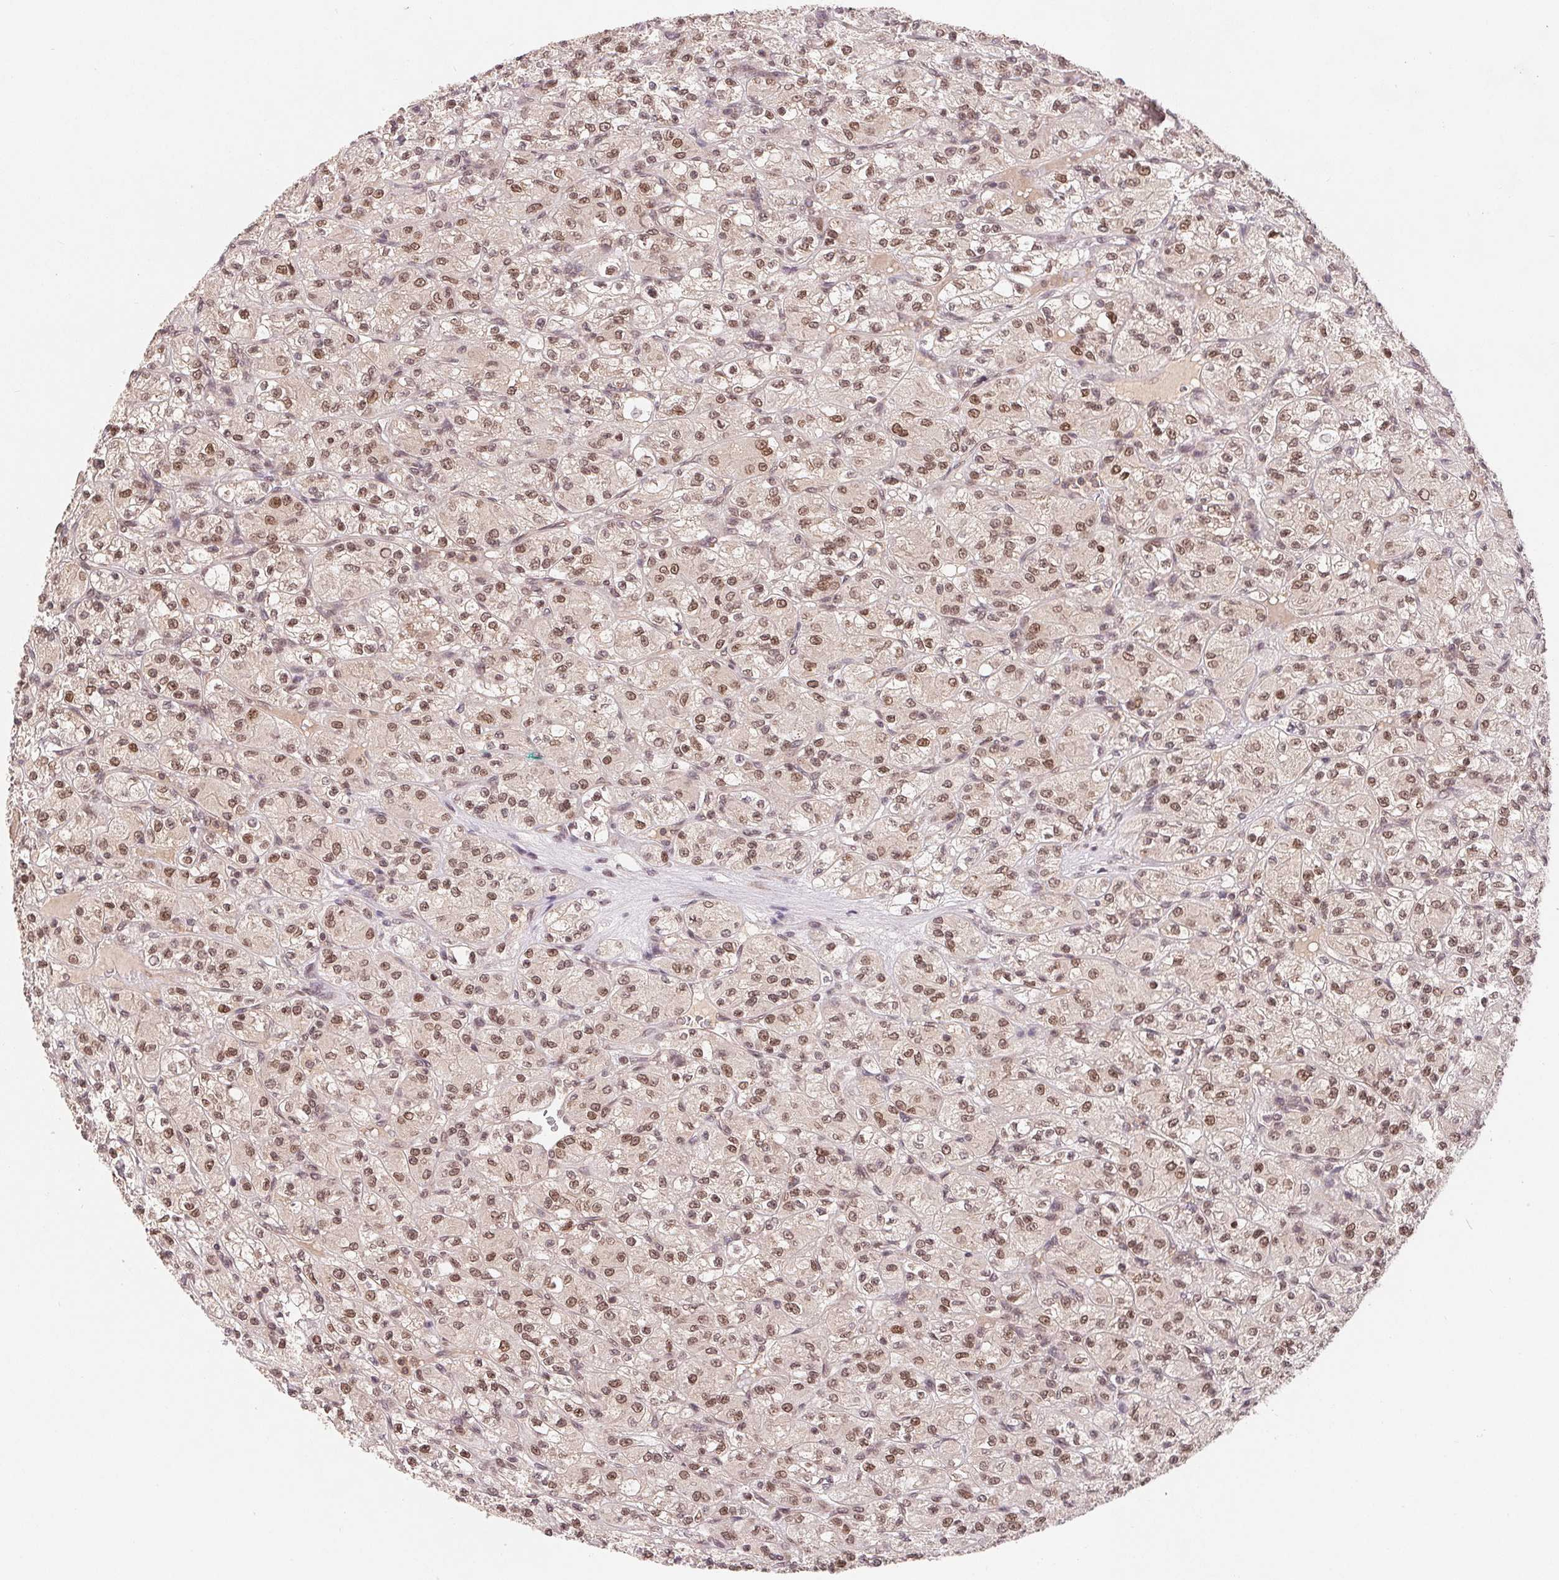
{"staining": {"intensity": "moderate", "quantity": ">75%", "location": "nuclear"}, "tissue": "renal cancer", "cell_type": "Tumor cells", "image_type": "cancer", "snomed": [{"axis": "morphology", "description": "Adenocarcinoma, NOS"}, {"axis": "topography", "description": "Kidney"}], "caption": "A high-resolution photomicrograph shows immunohistochemistry staining of renal adenocarcinoma, which shows moderate nuclear positivity in approximately >75% of tumor cells.", "gene": "HMGN3", "patient": {"sex": "female", "age": 70}}